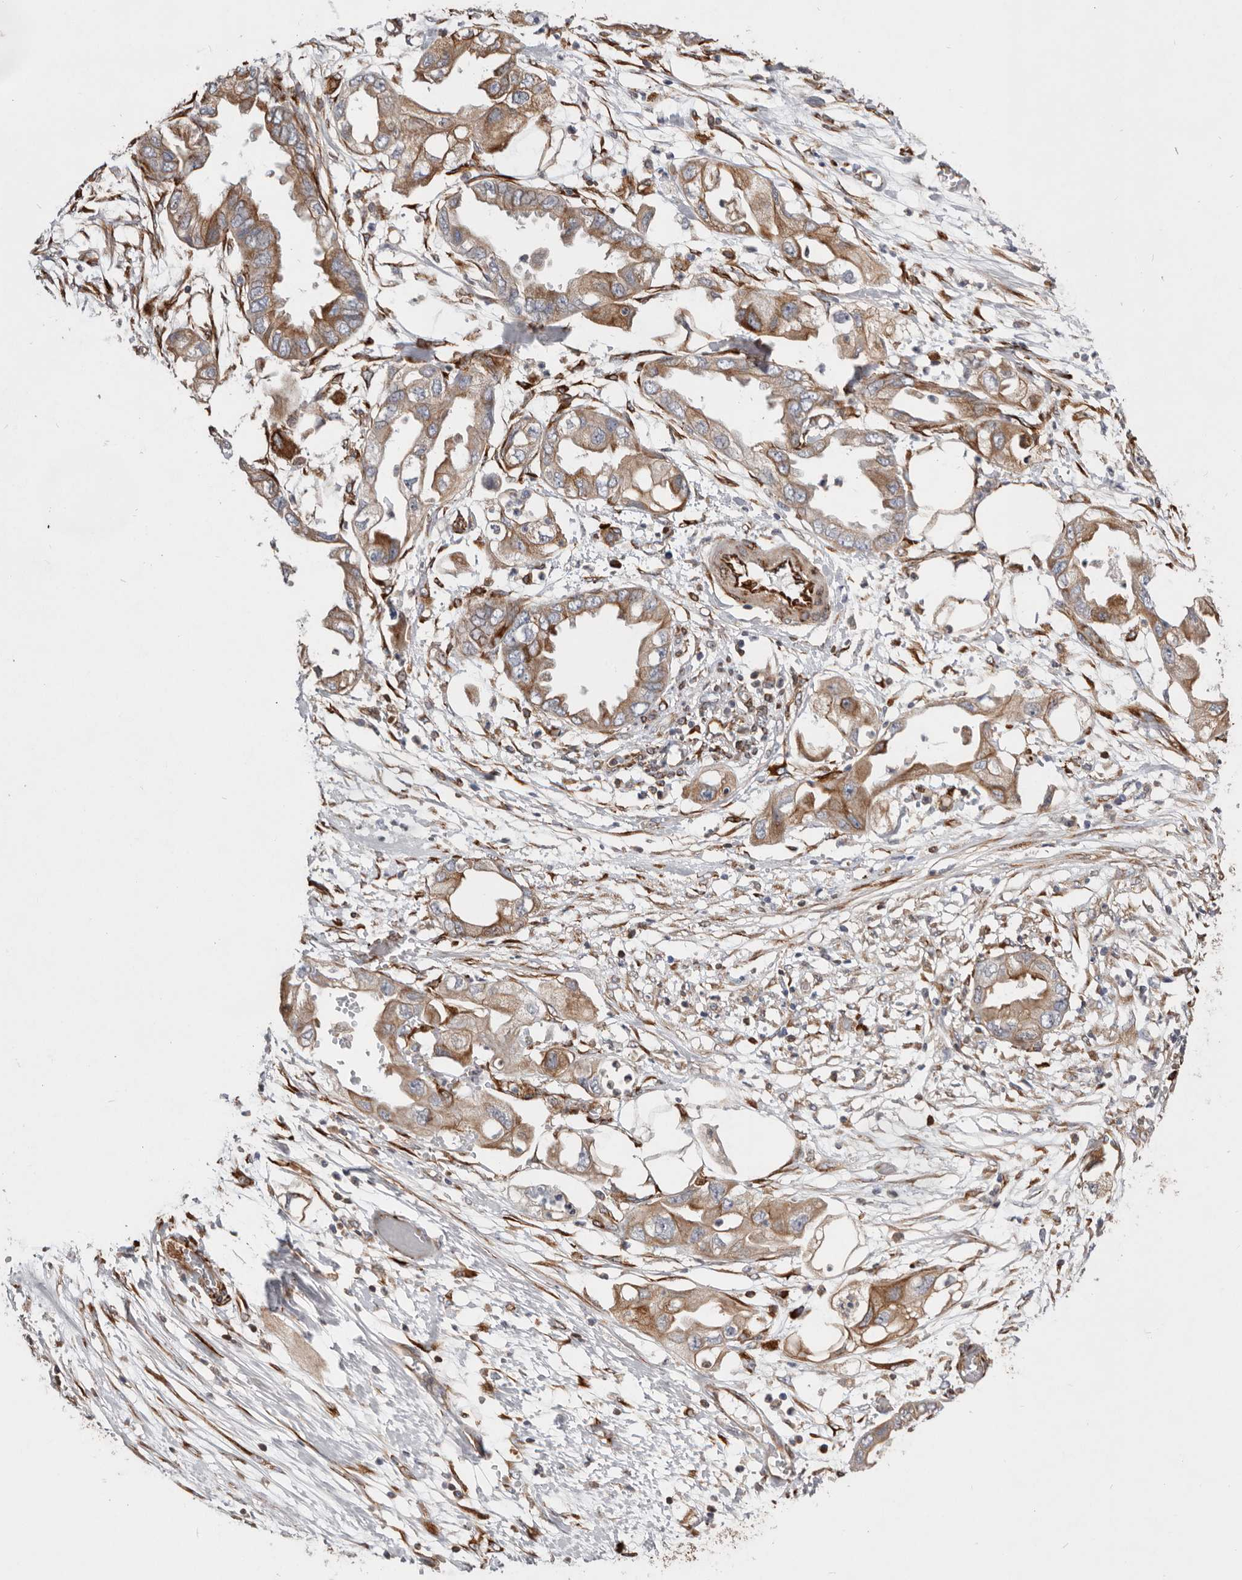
{"staining": {"intensity": "moderate", "quantity": ">75%", "location": "cytoplasmic/membranous"}, "tissue": "endometrial cancer", "cell_type": "Tumor cells", "image_type": "cancer", "snomed": [{"axis": "morphology", "description": "Adenocarcinoma, NOS"}, {"axis": "morphology", "description": "Adenocarcinoma, metastatic, NOS"}, {"axis": "topography", "description": "Adipose tissue"}, {"axis": "topography", "description": "Endometrium"}], "caption": "IHC histopathology image of endometrial metastatic adenocarcinoma stained for a protein (brown), which reveals medium levels of moderate cytoplasmic/membranous staining in about >75% of tumor cells.", "gene": "WDTC1", "patient": {"sex": "female", "age": 67}}